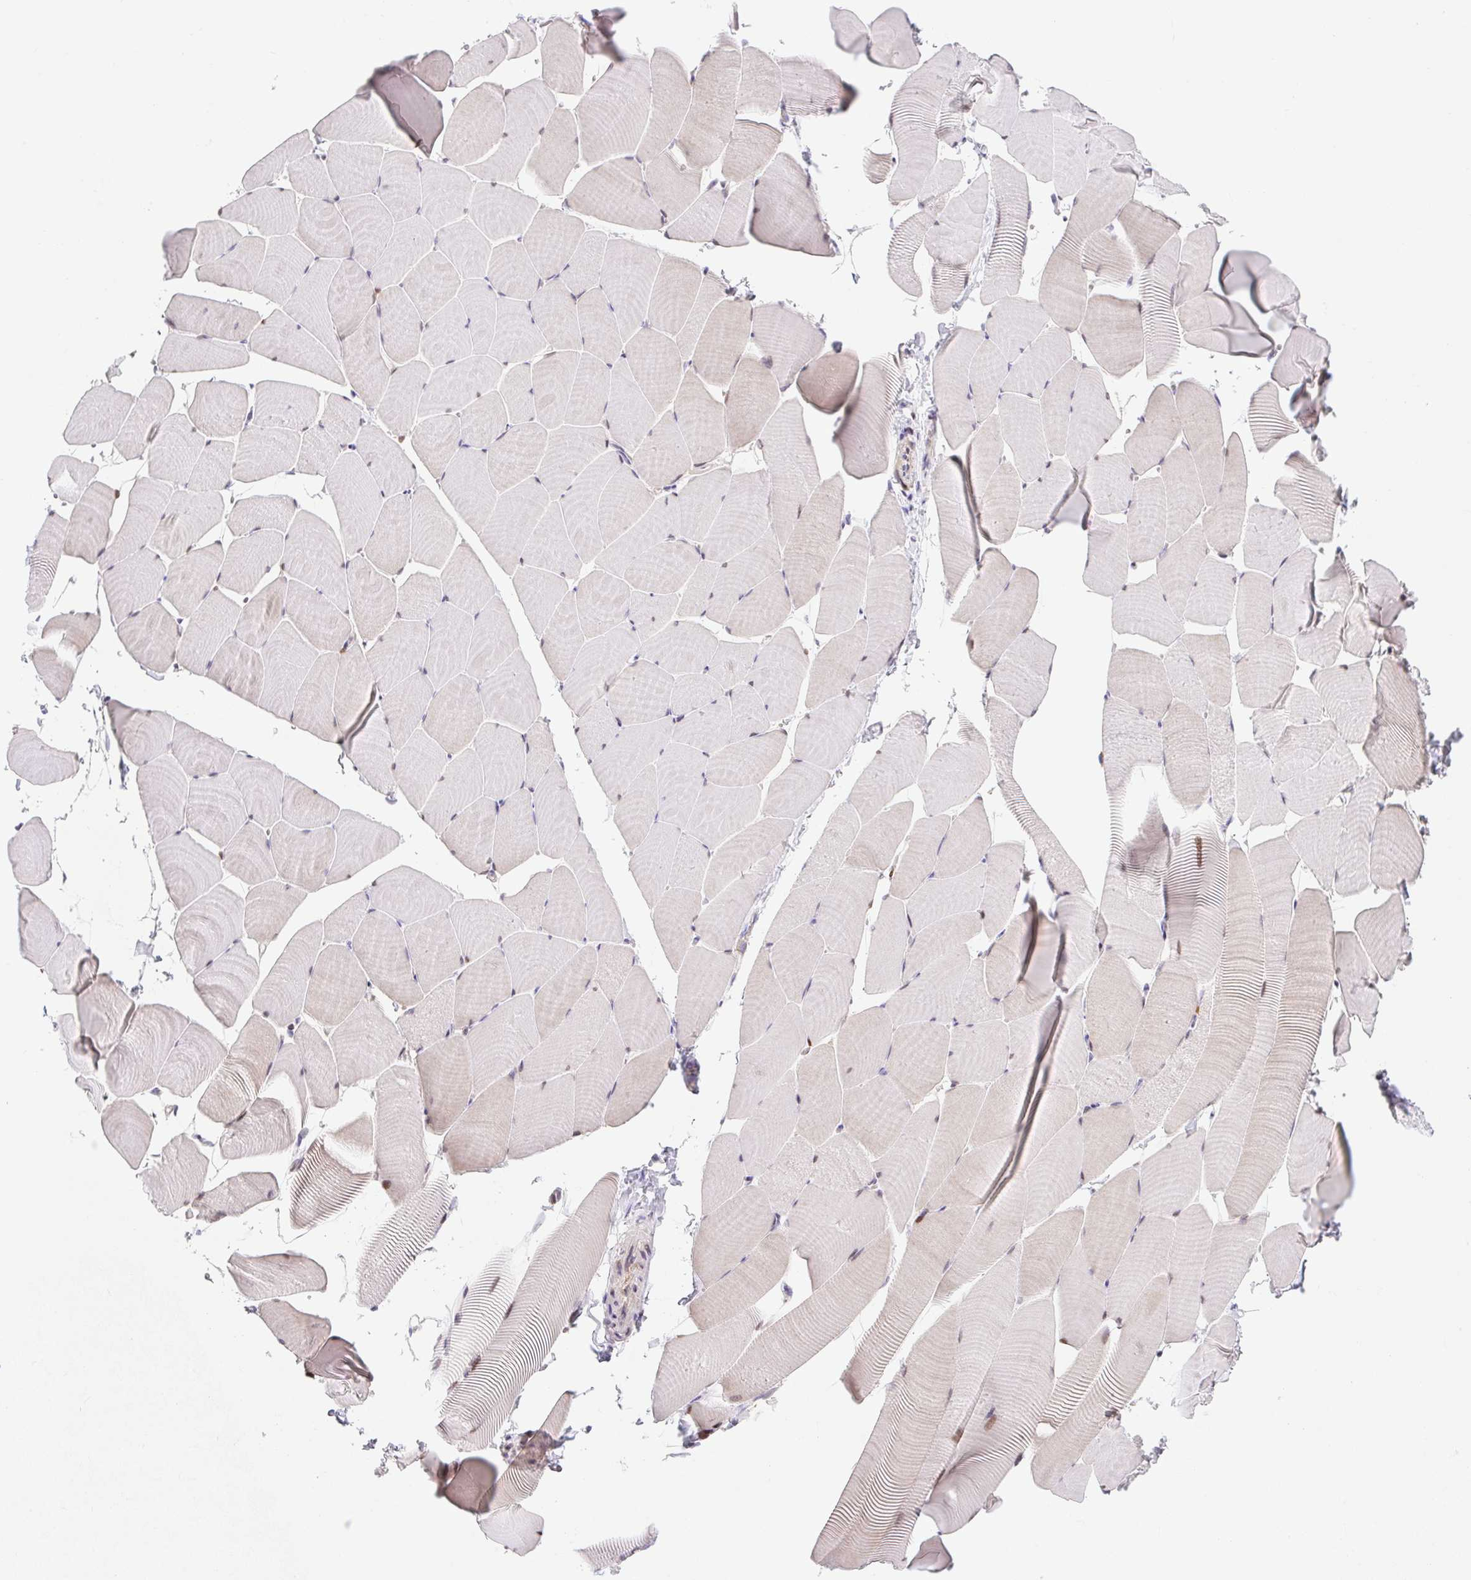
{"staining": {"intensity": "weak", "quantity": "25%-75%", "location": "cytoplasmic/membranous,nuclear"}, "tissue": "skeletal muscle", "cell_type": "Myocytes", "image_type": "normal", "snomed": [{"axis": "morphology", "description": "Normal tissue, NOS"}, {"axis": "topography", "description": "Skeletal muscle"}], "caption": "Myocytes exhibit low levels of weak cytoplasmic/membranous,nuclear expression in about 25%-75% of cells in normal human skeletal muscle. The staining was performed using DAB (3,3'-diaminobenzidine), with brown indicating positive protein expression. Nuclei are stained blue with hematoxylin.", "gene": "TPRG1", "patient": {"sex": "male", "age": 25}}